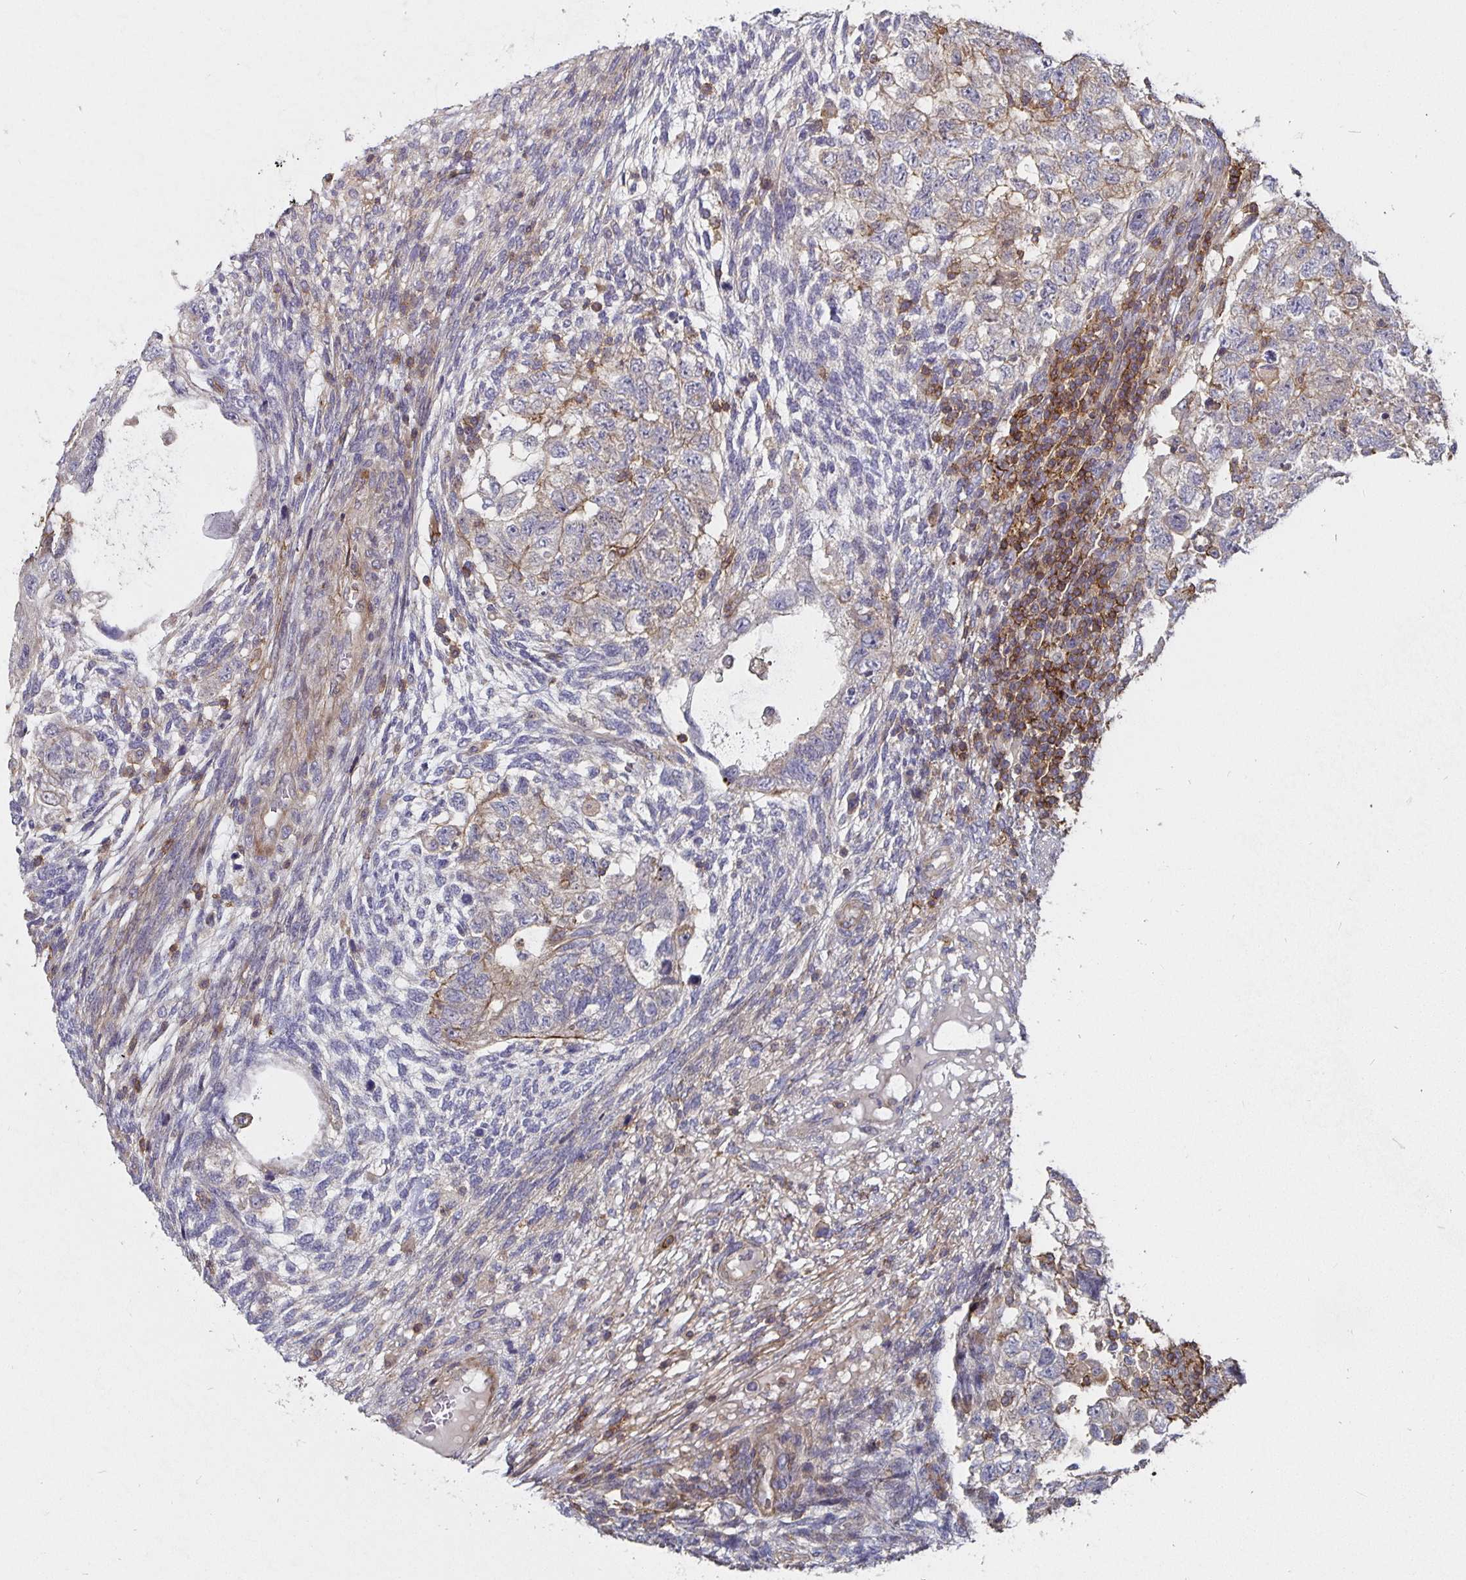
{"staining": {"intensity": "weak", "quantity": "25%-75%", "location": "cytoplasmic/membranous"}, "tissue": "testis cancer", "cell_type": "Tumor cells", "image_type": "cancer", "snomed": [{"axis": "morphology", "description": "Normal tissue, NOS"}, {"axis": "morphology", "description": "Carcinoma, Embryonal, NOS"}, {"axis": "topography", "description": "Testis"}], "caption": "This is a histology image of immunohistochemistry staining of testis cancer, which shows weak positivity in the cytoplasmic/membranous of tumor cells.", "gene": "GJA4", "patient": {"sex": "male", "age": 36}}